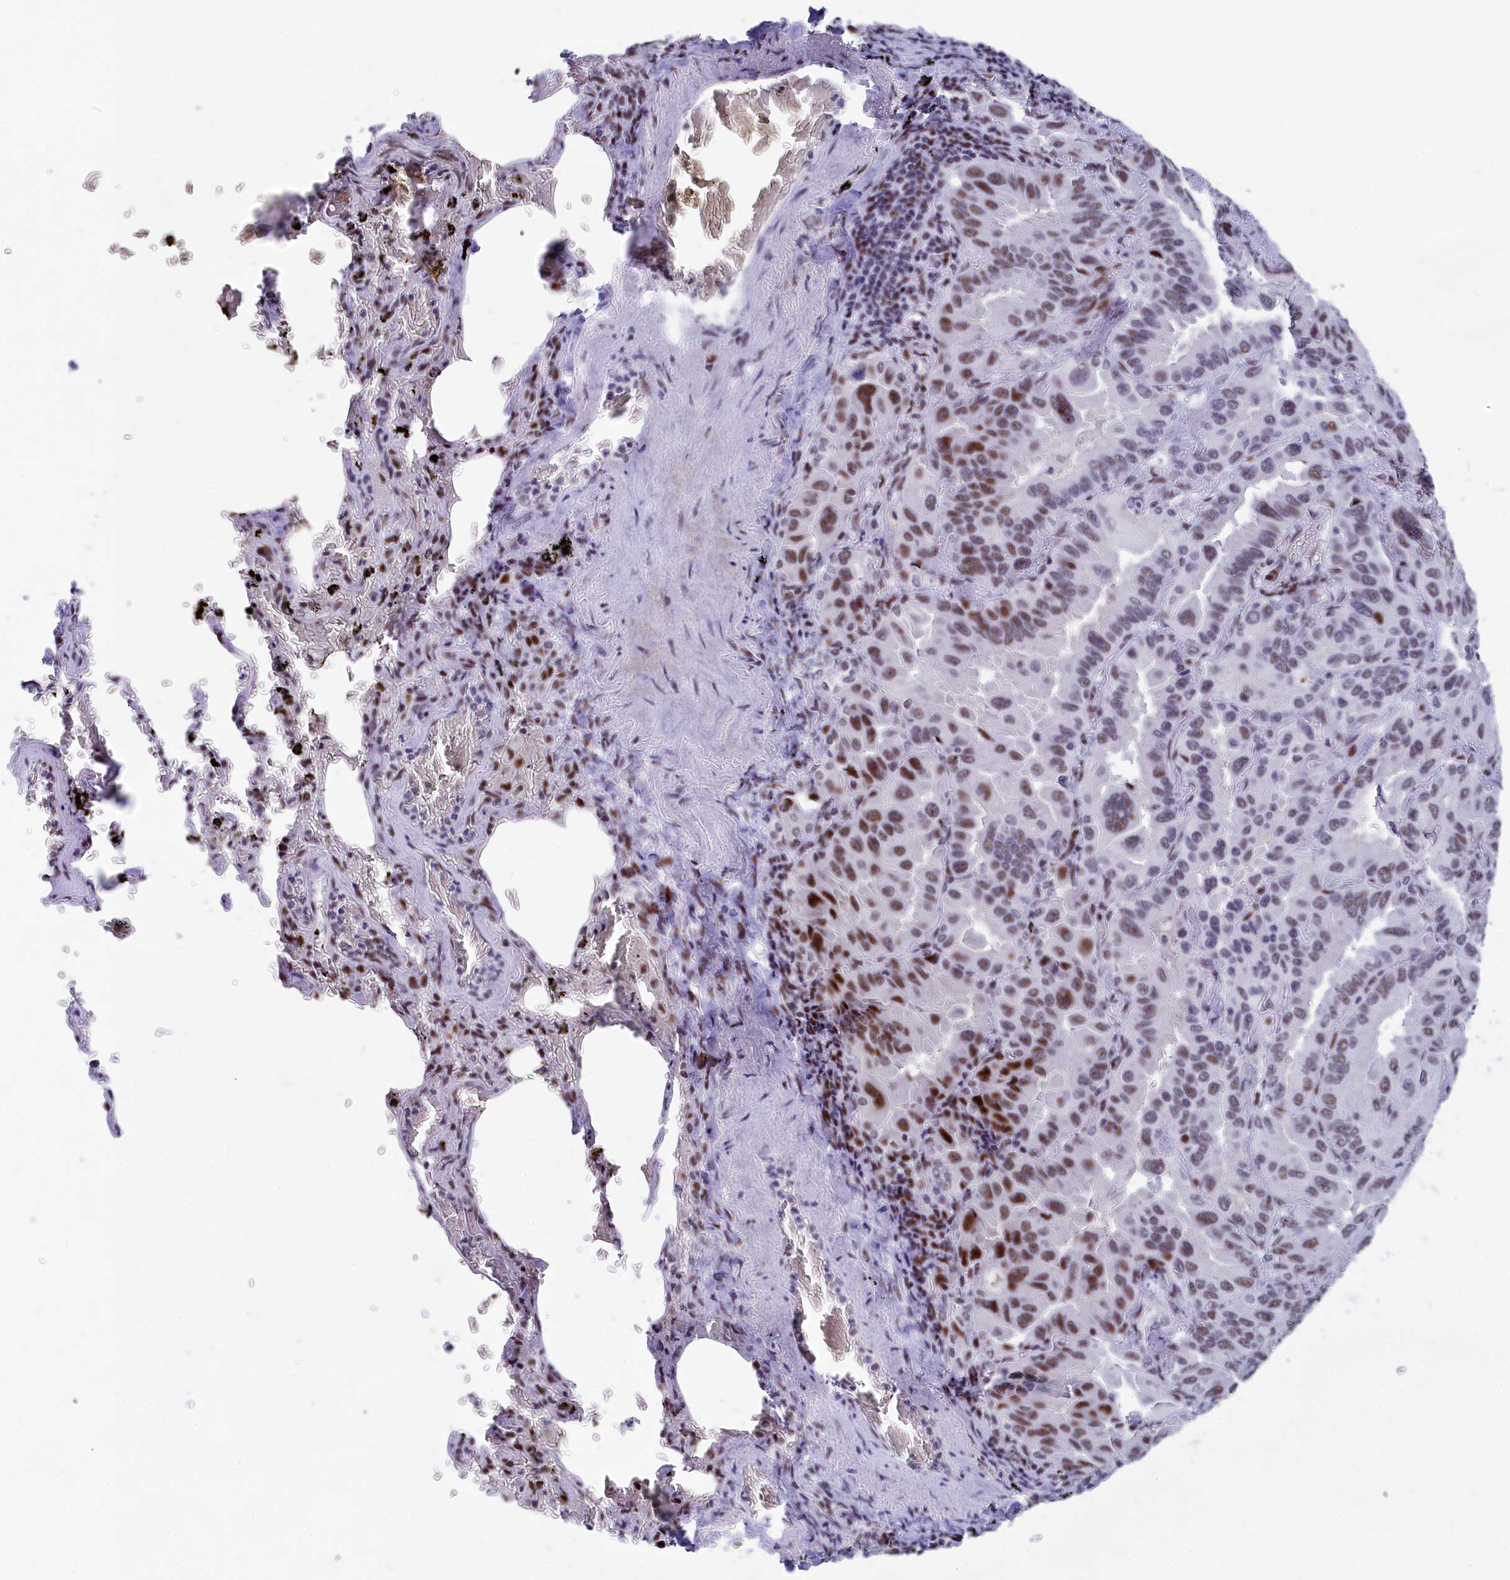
{"staining": {"intensity": "moderate", "quantity": "25%-75%", "location": "nuclear"}, "tissue": "lung cancer", "cell_type": "Tumor cells", "image_type": "cancer", "snomed": [{"axis": "morphology", "description": "Adenocarcinoma, NOS"}, {"axis": "topography", "description": "Lung"}], "caption": "The micrograph reveals a brown stain indicating the presence of a protein in the nuclear of tumor cells in lung cancer (adenocarcinoma).", "gene": "NSA2", "patient": {"sex": "male", "age": 64}}